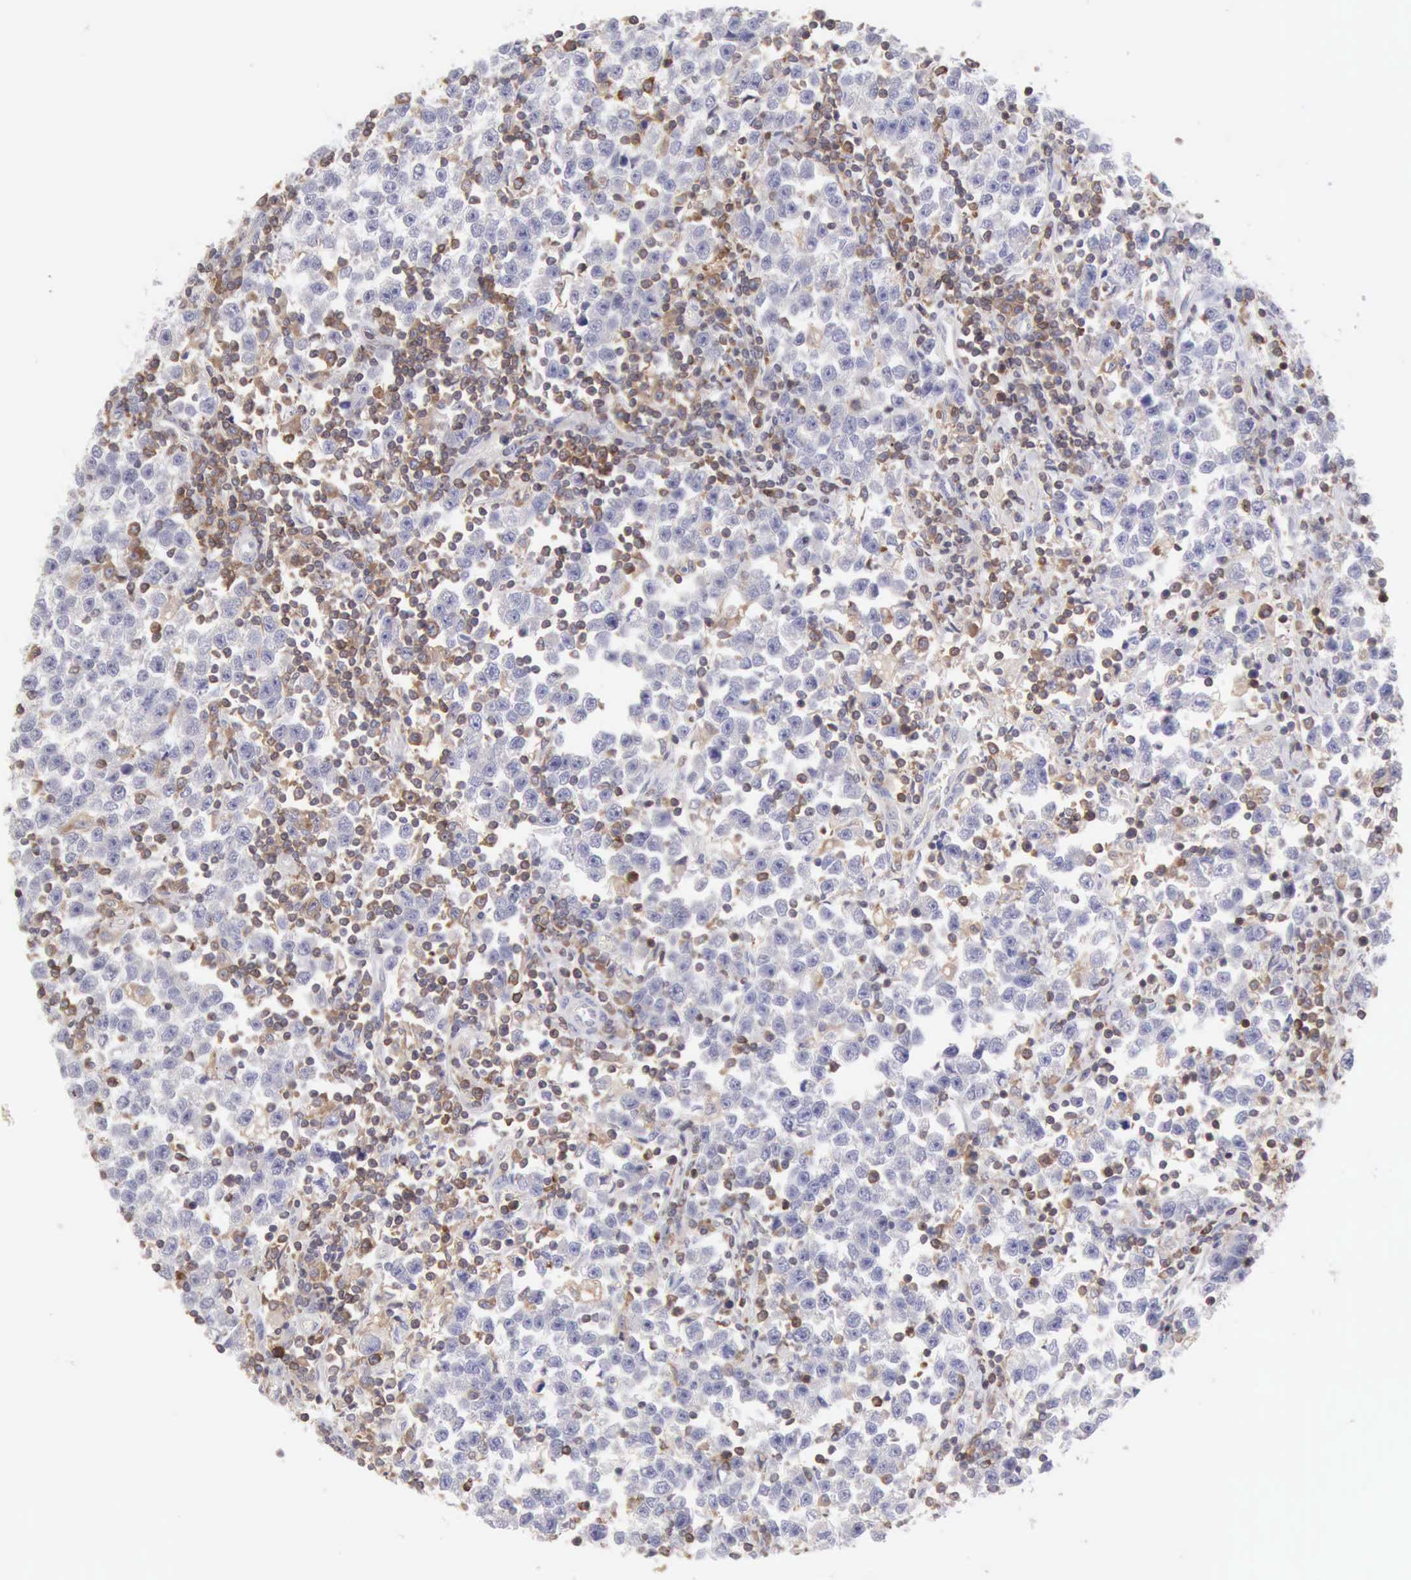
{"staining": {"intensity": "negative", "quantity": "none", "location": "none"}, "tissue": "testis cancer", "cell_type": "Tumor cells", "image_type": "cancer", "snomed": [{"axis": "morphology", "description": "Seminoma, NOS"}, {"axis": "topography", "description": "Testis"}], "caption": "This is a image of immunohistochemistry staining of testis cancer, which shows no positivity in tumor cells.", "gene": "SASH3", "patient": {"sex": "male", "age": 43}}